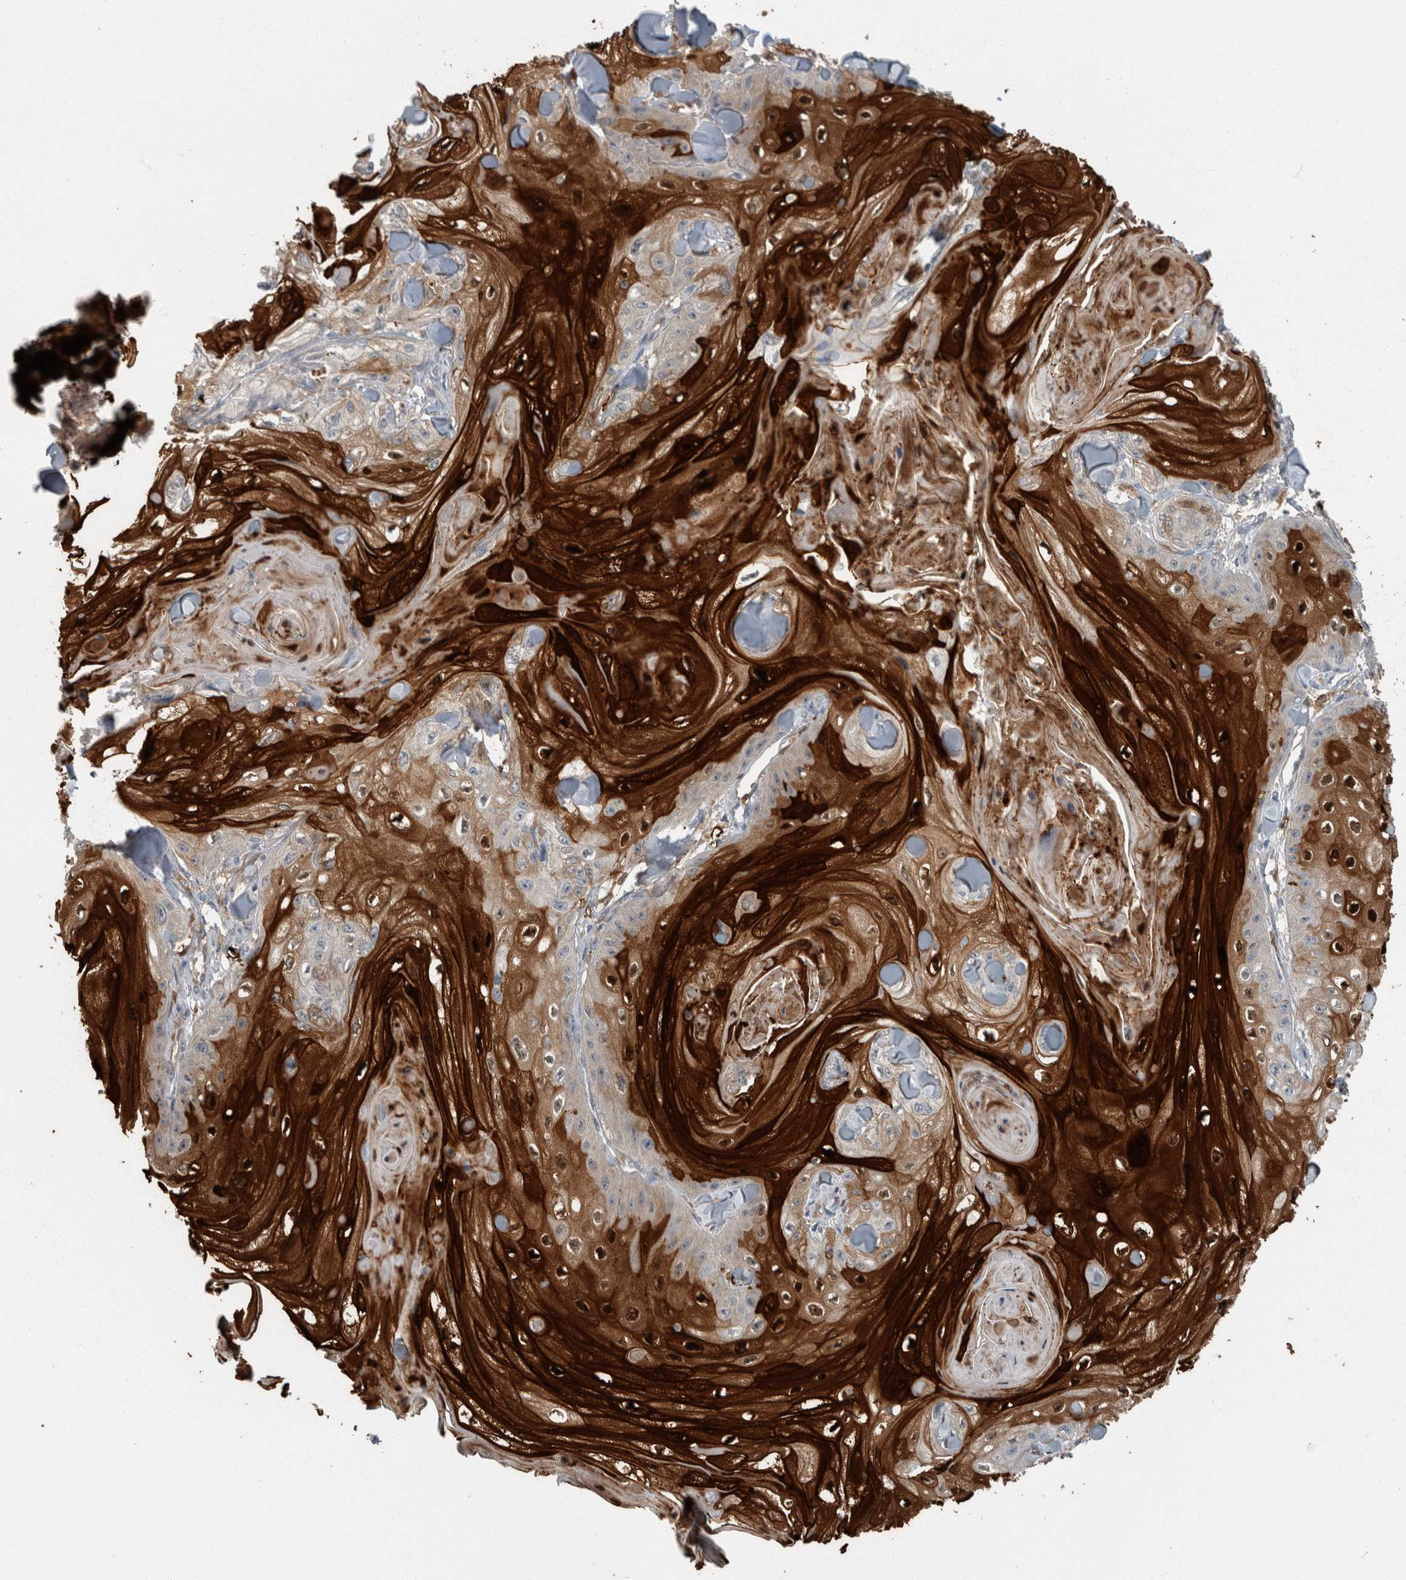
{"staining": {"intensity": "strong", "quantity": "25%-75%", "location": "cytoplasmic/membranous,nuclear"}, "tissue": "skin cancer", "cell_type": "Tumor cells", "image_type": "cancer", "snomed": [{"axis": "morphology", "description": "Squamous cell carcinoma, NOS"}, {"axis": "topography", "description": "Skin"}], "caption": "Skin squamous cell carcinoma stained for a protein reveals strong cytoplasmic/membranous and nuclear positivity in tumor cells.", "gene": "KNTC1", "patient": {"sex": "male", "age": 74}}